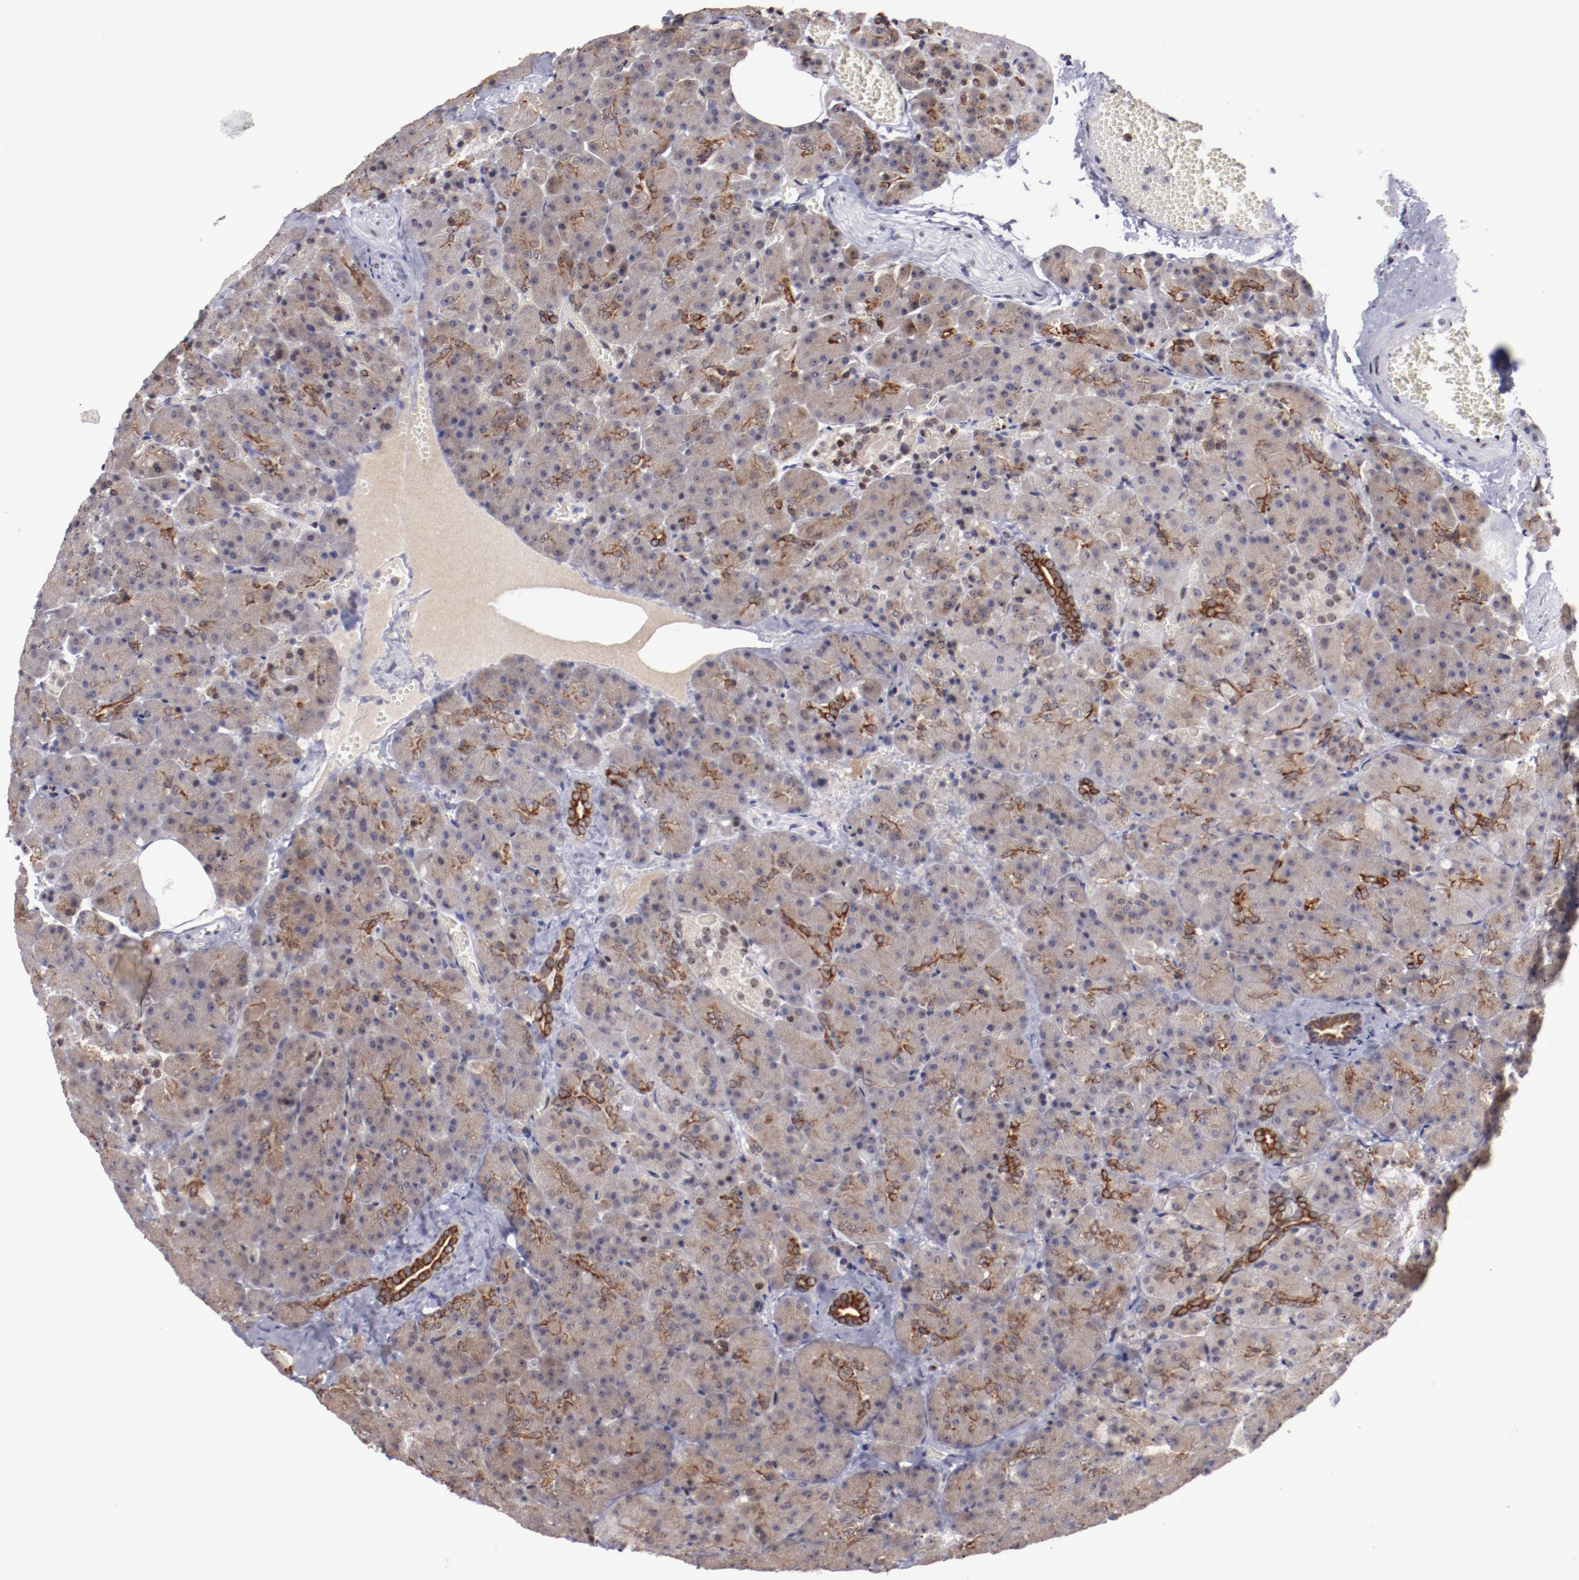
{"staining": {"intensity": "weak", "quantity": ">75%", "location": "cytoplasmic/membranous,nuclear"}, "tissue": "carcinoid", "cell_type": "Tumor cells", "image_type": "cancer", "snomed": [{"axis": "morphology", "description": "Normal tissue, NOS"}, {"axis": "morphology", "description": "Carcinoid, malignant, NOS"}, {"axis": "topography", "description": "Pancreas"}], "caption": "Brown immunohistochemical staining in carcinoid exhibits weak cytoplasmic/membranous and nuclear staining in approximately >75% of tumor cells. (IHC, brightfield microscopy, high magnification).", "gene": "DDX24", "patient": {"sex": "female", "age": 35}}